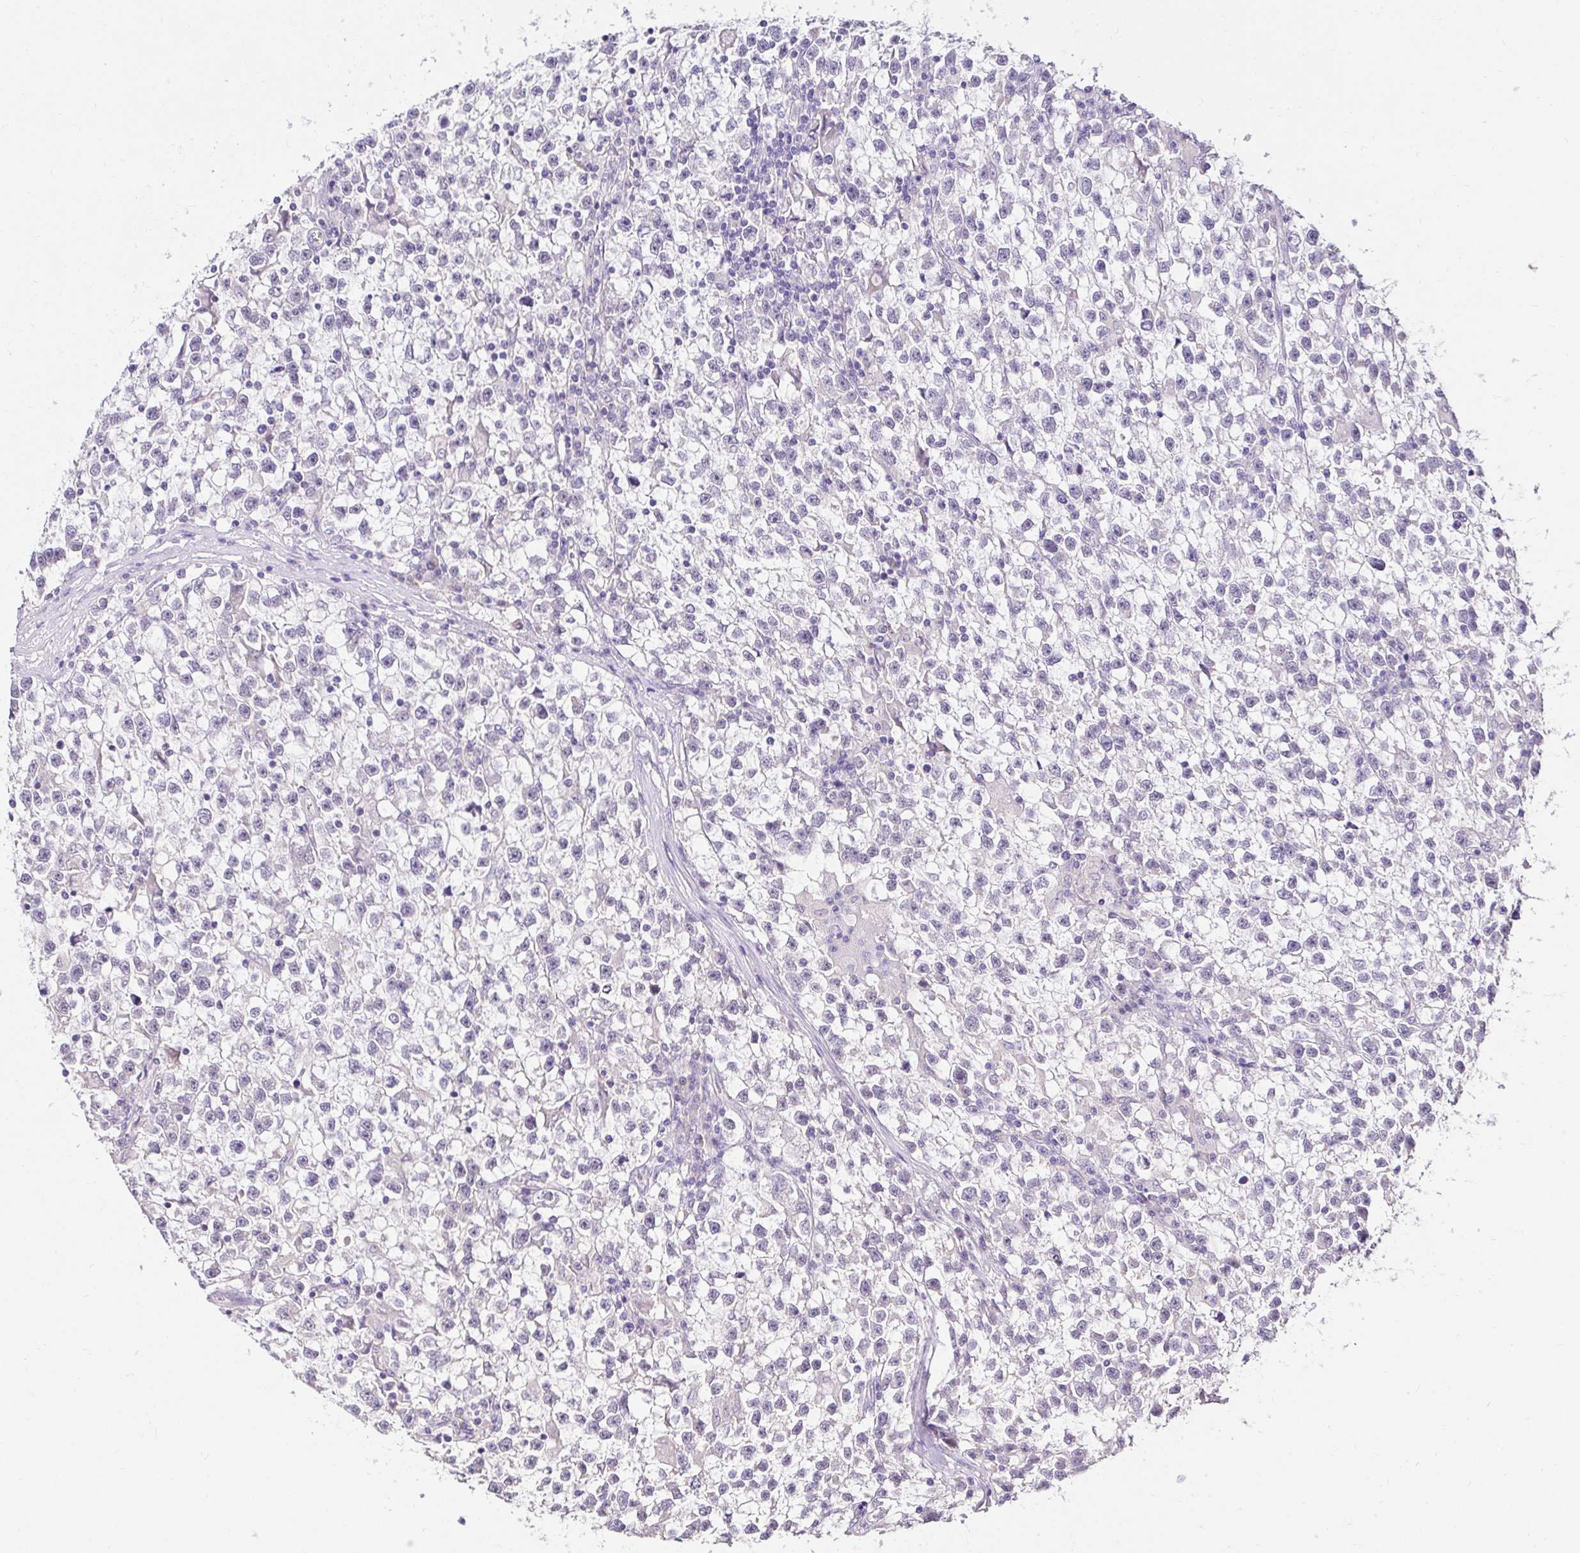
{"staining": {"intensity": "negative", "quantity": "none", "location": "none"}, "tissue": "testis cancer", "cell_type": "Tumor cells", "image_type": "cancer", "snomed": [{"axis": "morphology", "description": "Seminoma, NOS"}, {"axis": "topography", "description": "Testis"}], "caption": "Testis seminoma was stained to show a protein in brown. There is no significant staining in tumor cells.", "gene": "KIAA1210", "patient": {"sex": "male", "age": 31}}